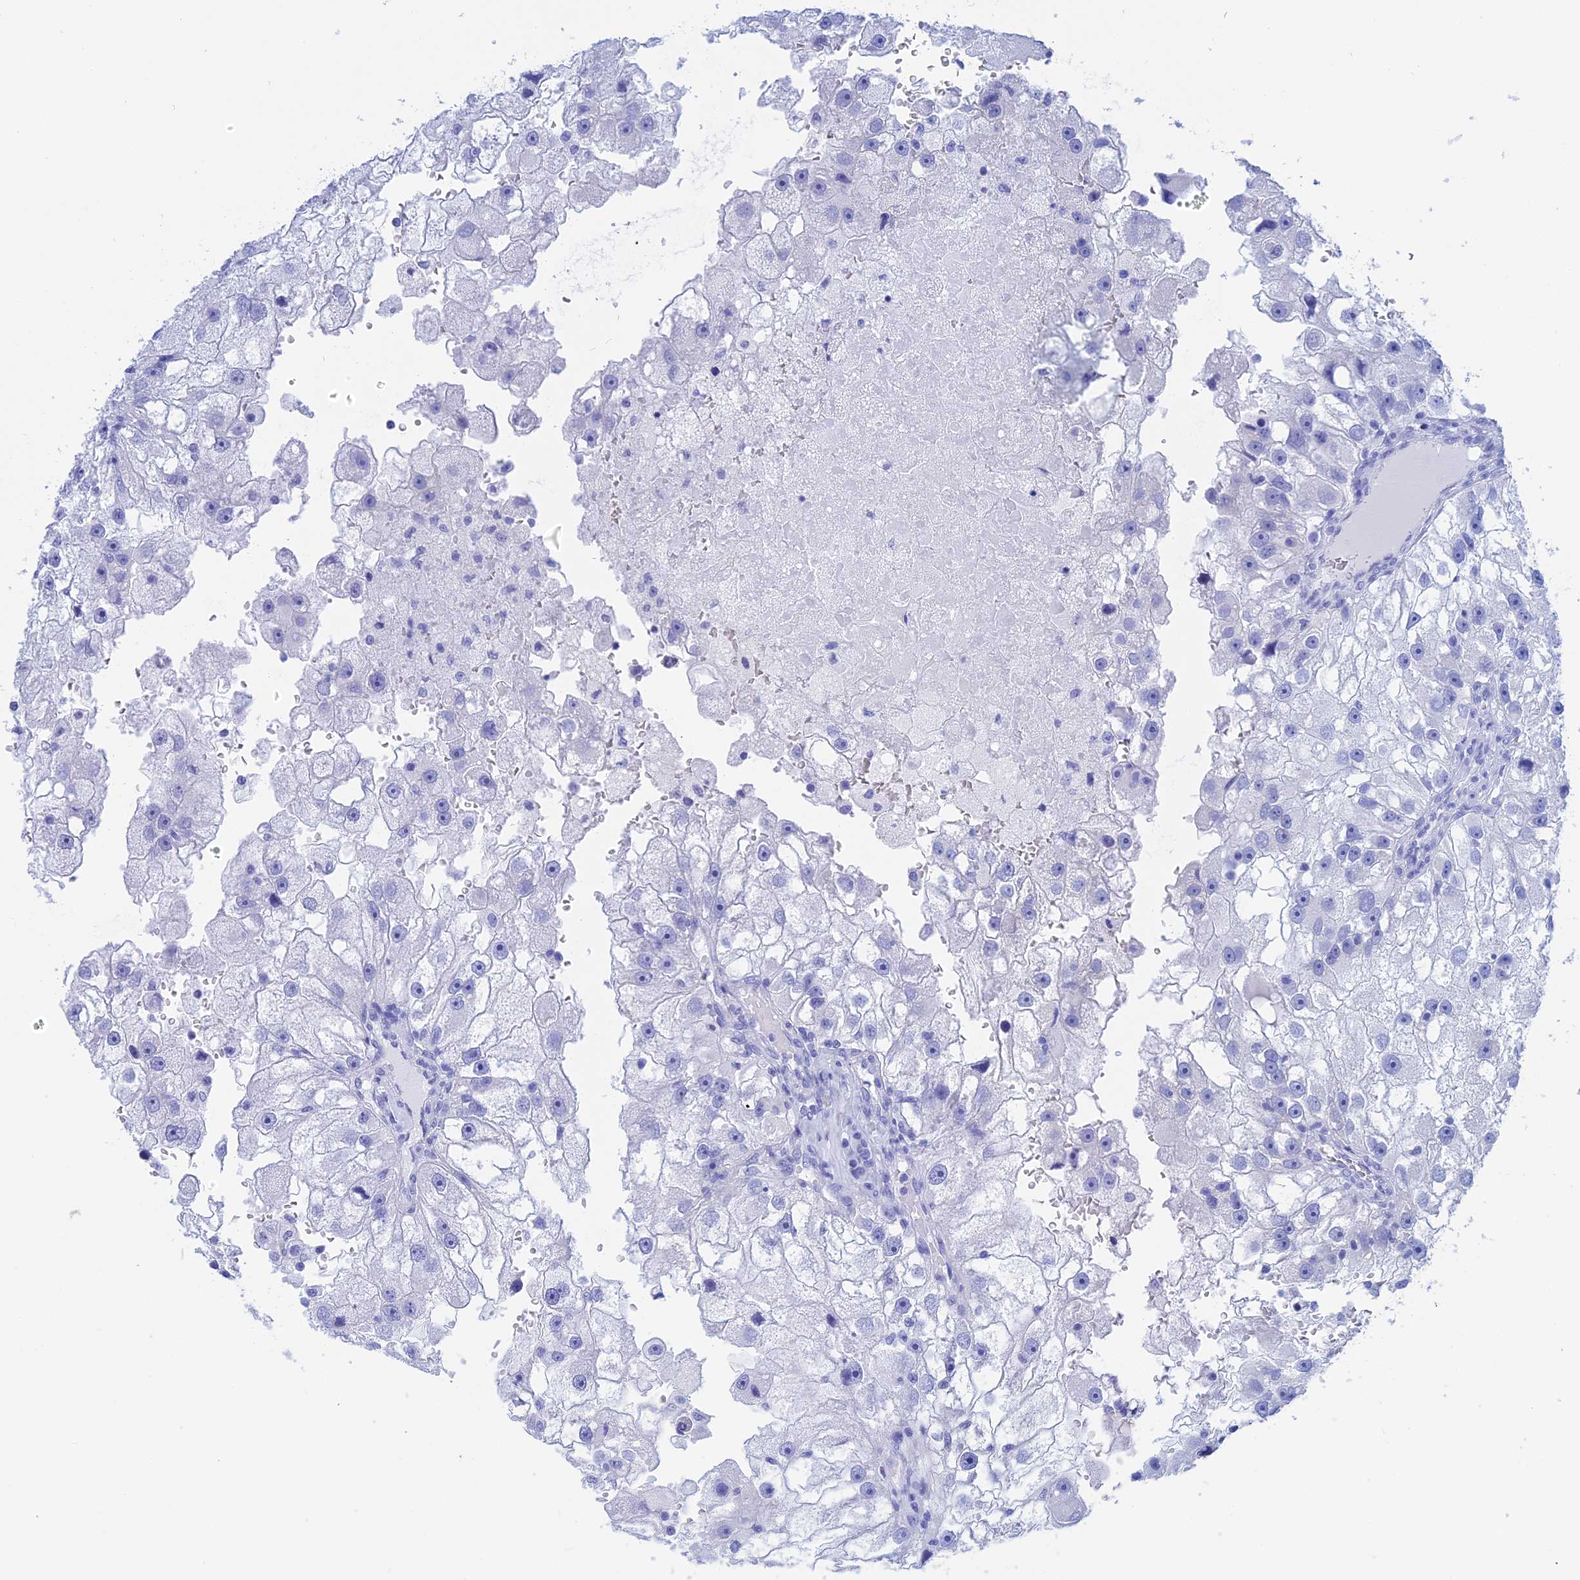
{"staining": {"intensity": "negative", "quantity": "none", "location": "none"}, "tissue": "renal cancer", "cell_type": "Tumor cells", "image_type": "cancer", "snomed": [{"axis": "morphology", "description": "Adenocarcinoma, NOS"}, {"axis": "topography", "description": "Kidney"}], "caption": "Tumor cells are negative for protein expression in human renal cancer (adenocarcinoma).", "gene": "TEX101", "patient": {"sex": "male", "age": 63}}